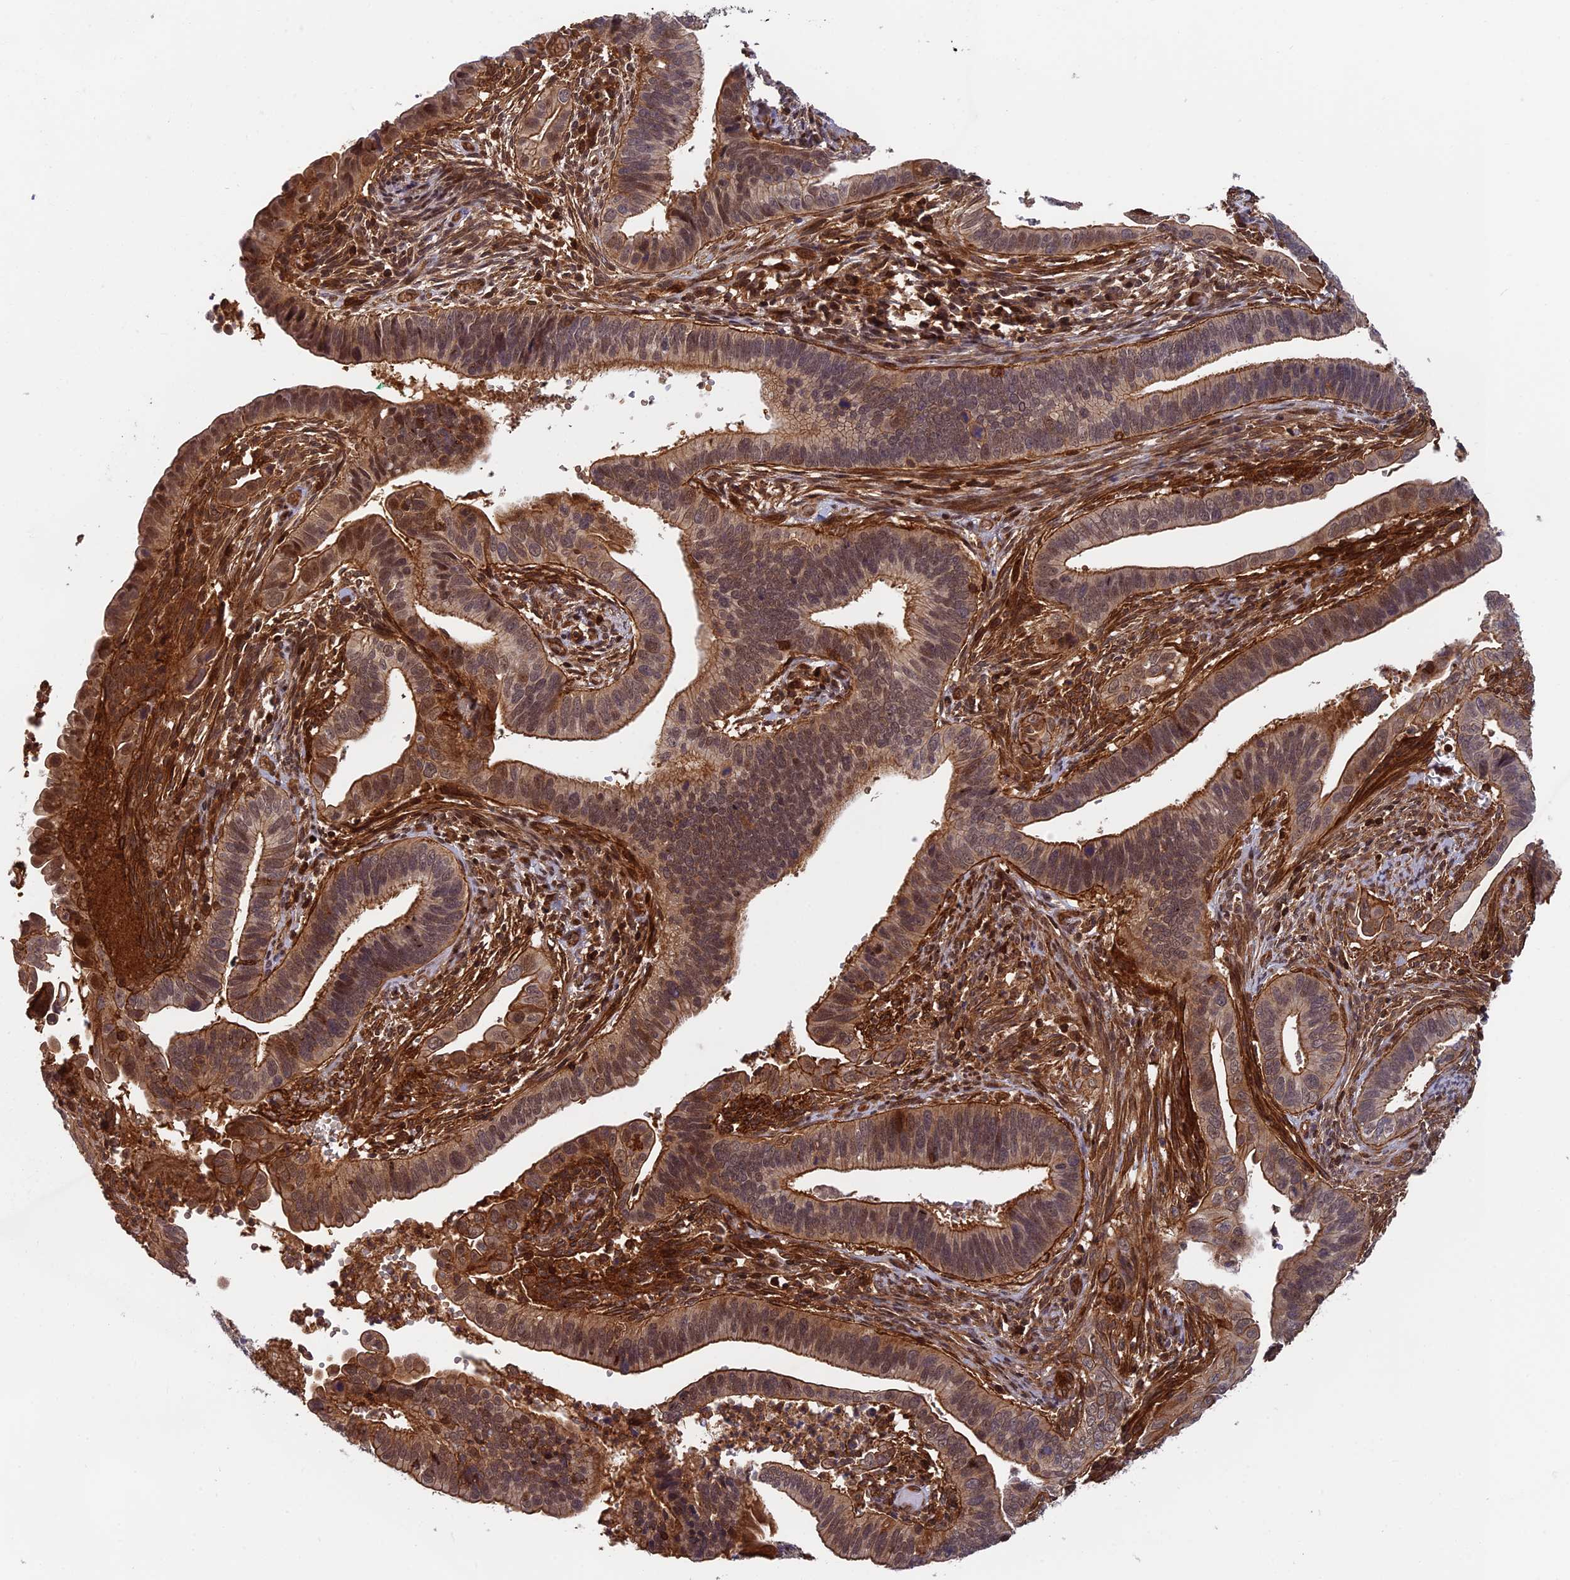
{"staining": {"intensity": "moderate", "quantity": ">75%", "location": "cytoplasmic/membranous"}, "tissue": "cervical cancer", "cell_type": "Tumor cells", "image_type": "cancer", "snomed": [{"axis": "morphology", "description": "Adenocarcinoma, NOS"}, {"axis": "topography", "description": "Cervix"}], "caption": "Immunohistochemistry photomicrograph of cervical cancer stained for a protein (brown), which exhibits medium levels of moderate cytoplasmic/membranous positivity in approximately >75% of tumor cells.", "gene": "OSBPL1A", "patient": {"sex": "female", "age": 42}}